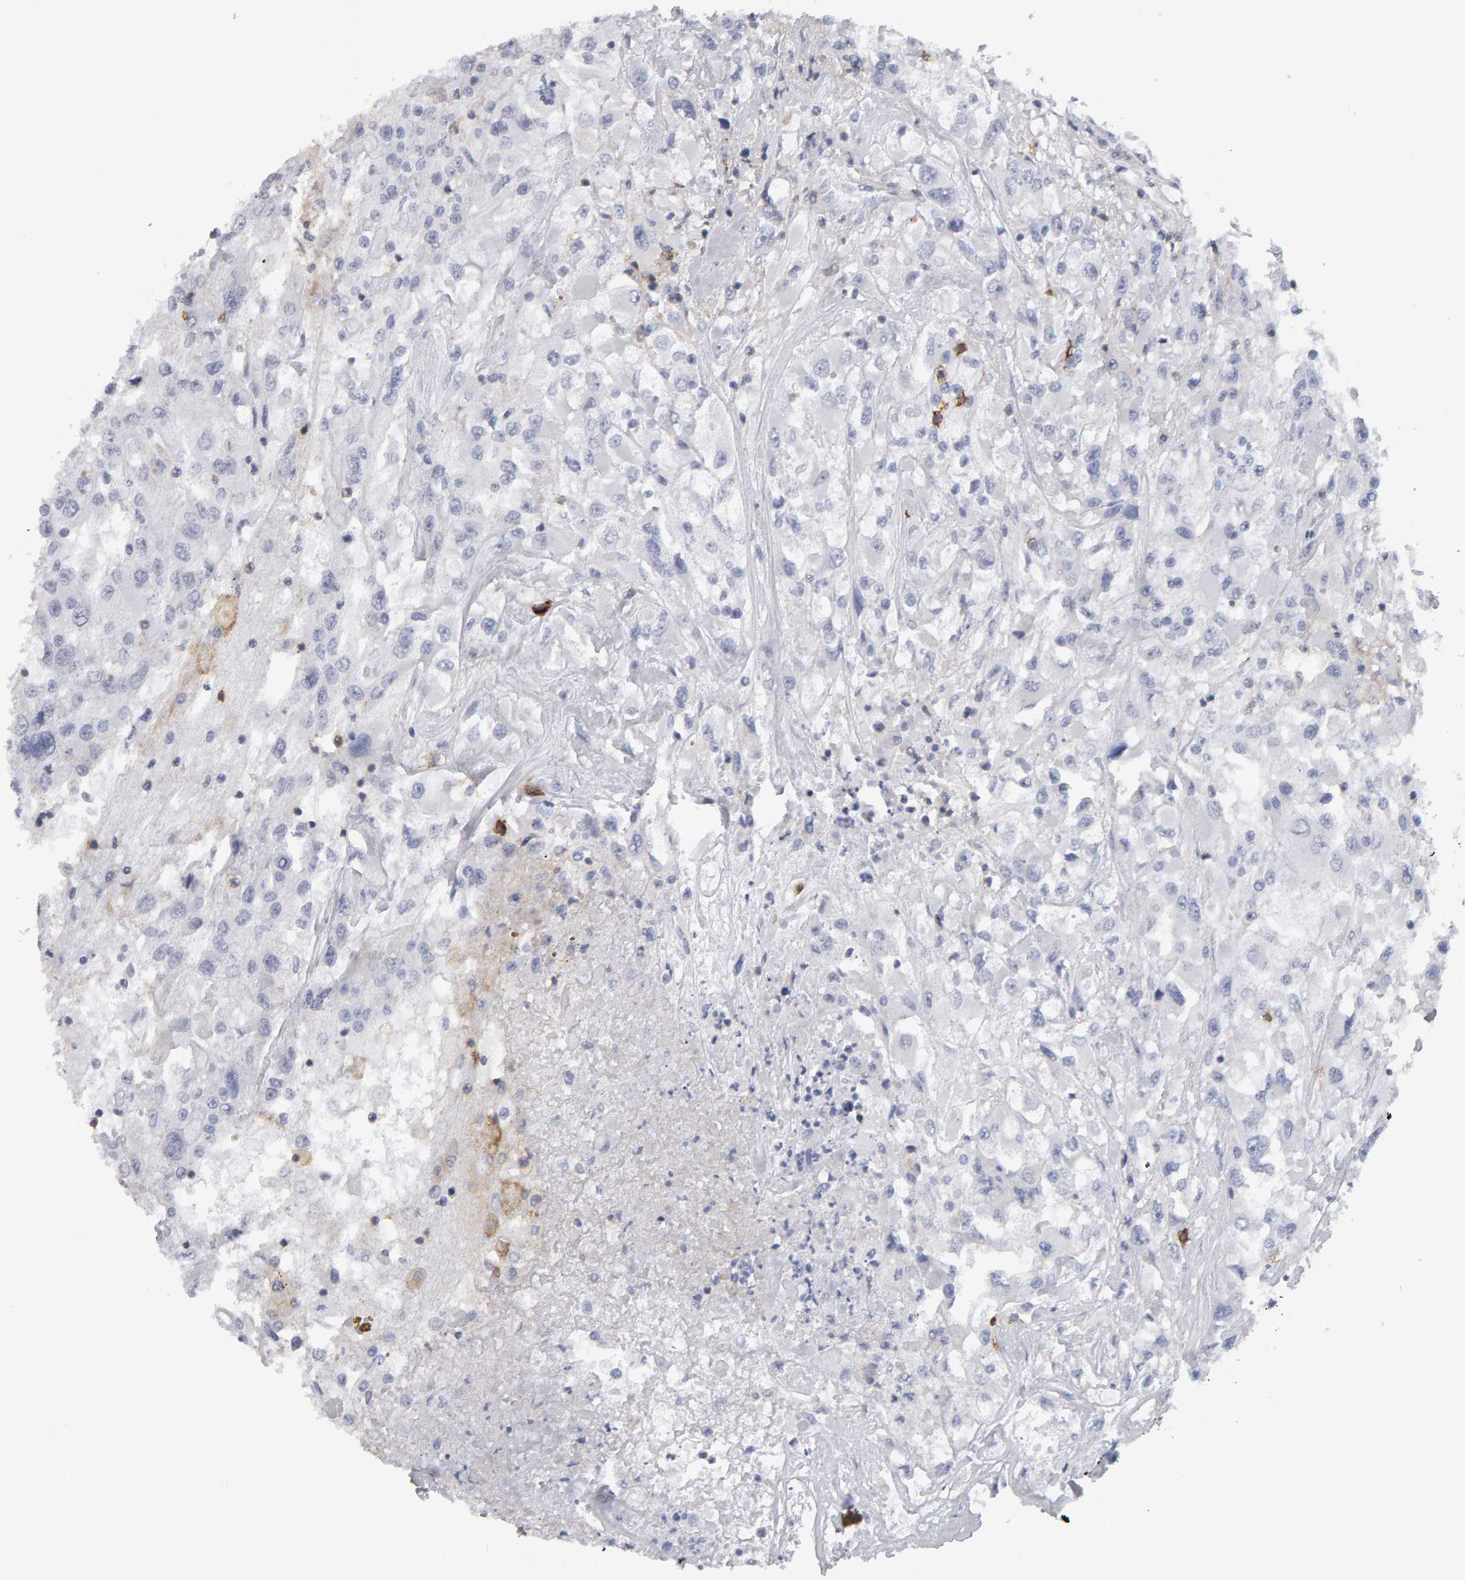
{"staining": {"intensity": "negative", "quantity": "none", "location": "none"}, "tissue": "renal cancer", "cell_type": "Tumor cells", "image_type": "cancer", "snomed": [{"axis": "morphology", "description": "Adenocarcinoma, NOS"}, {"axis": "topography", "description": "Kidney"}], "caption": "Immunohistochemistry (IHC) micrograph of renal cancer stained for a protein (brown), which displays no staining in tumor cells.", "gene": "CD38", "patient": {"sex": "female", "age": 52}}